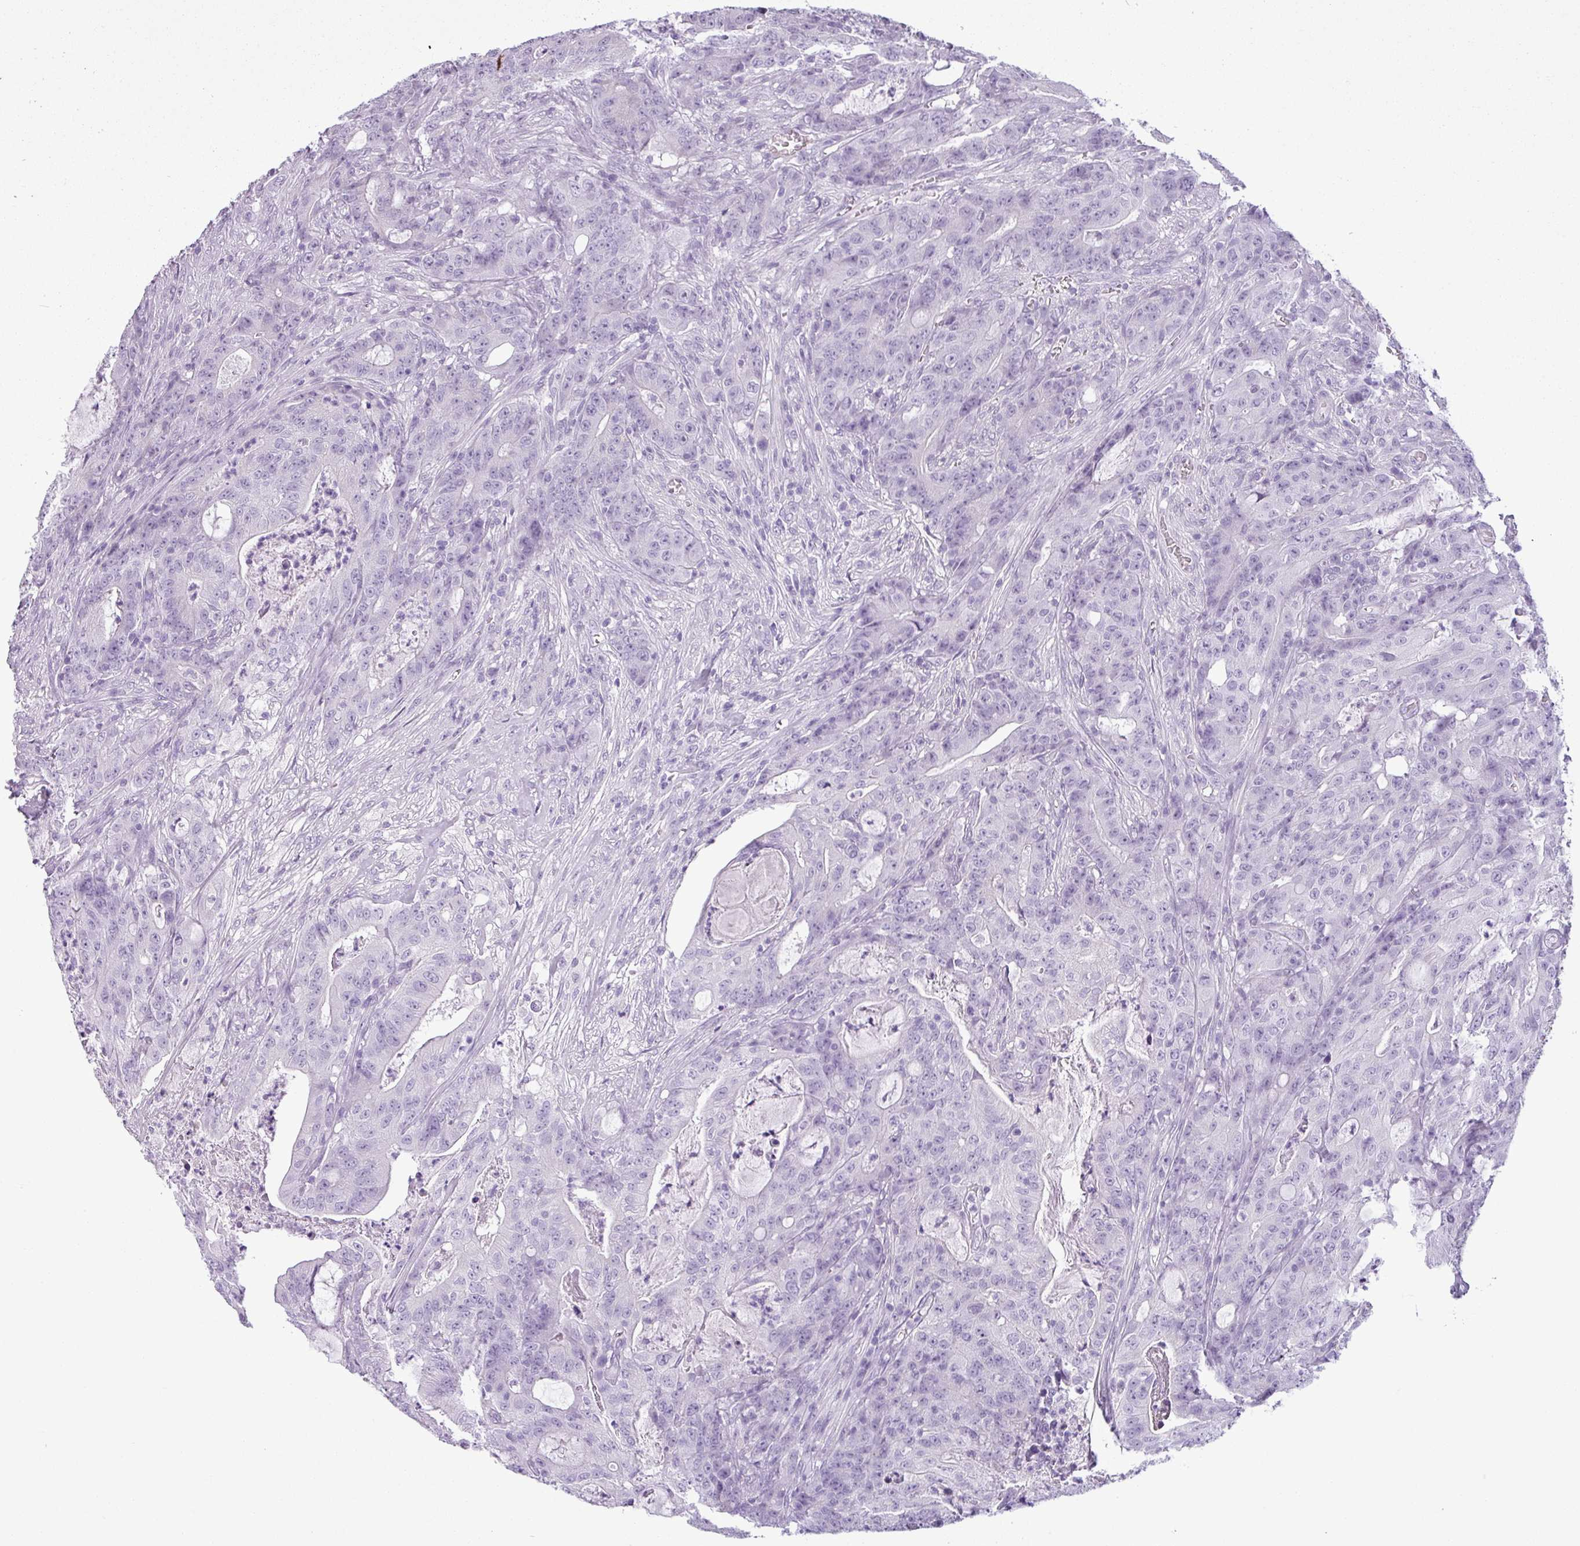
{"staining": {"intensity": "negative", "quantity": "none", "location": "none"}, "tissue": "colorectal cancer", "cell_type": "Tumor cells", "image_type": "cancer", "snomed": [{"axis": "morphology", "description": "Adenocarcinoma, NOS"}, {"axis": "topography", "description": "Colon"}], "caption": "Adenocarcinoma (colorectal) was stained to show a protein in brown. There is no significant positivity in tumor cells.", "gene": "CDH16", "patient": {"sex": "male", "age": 83}}